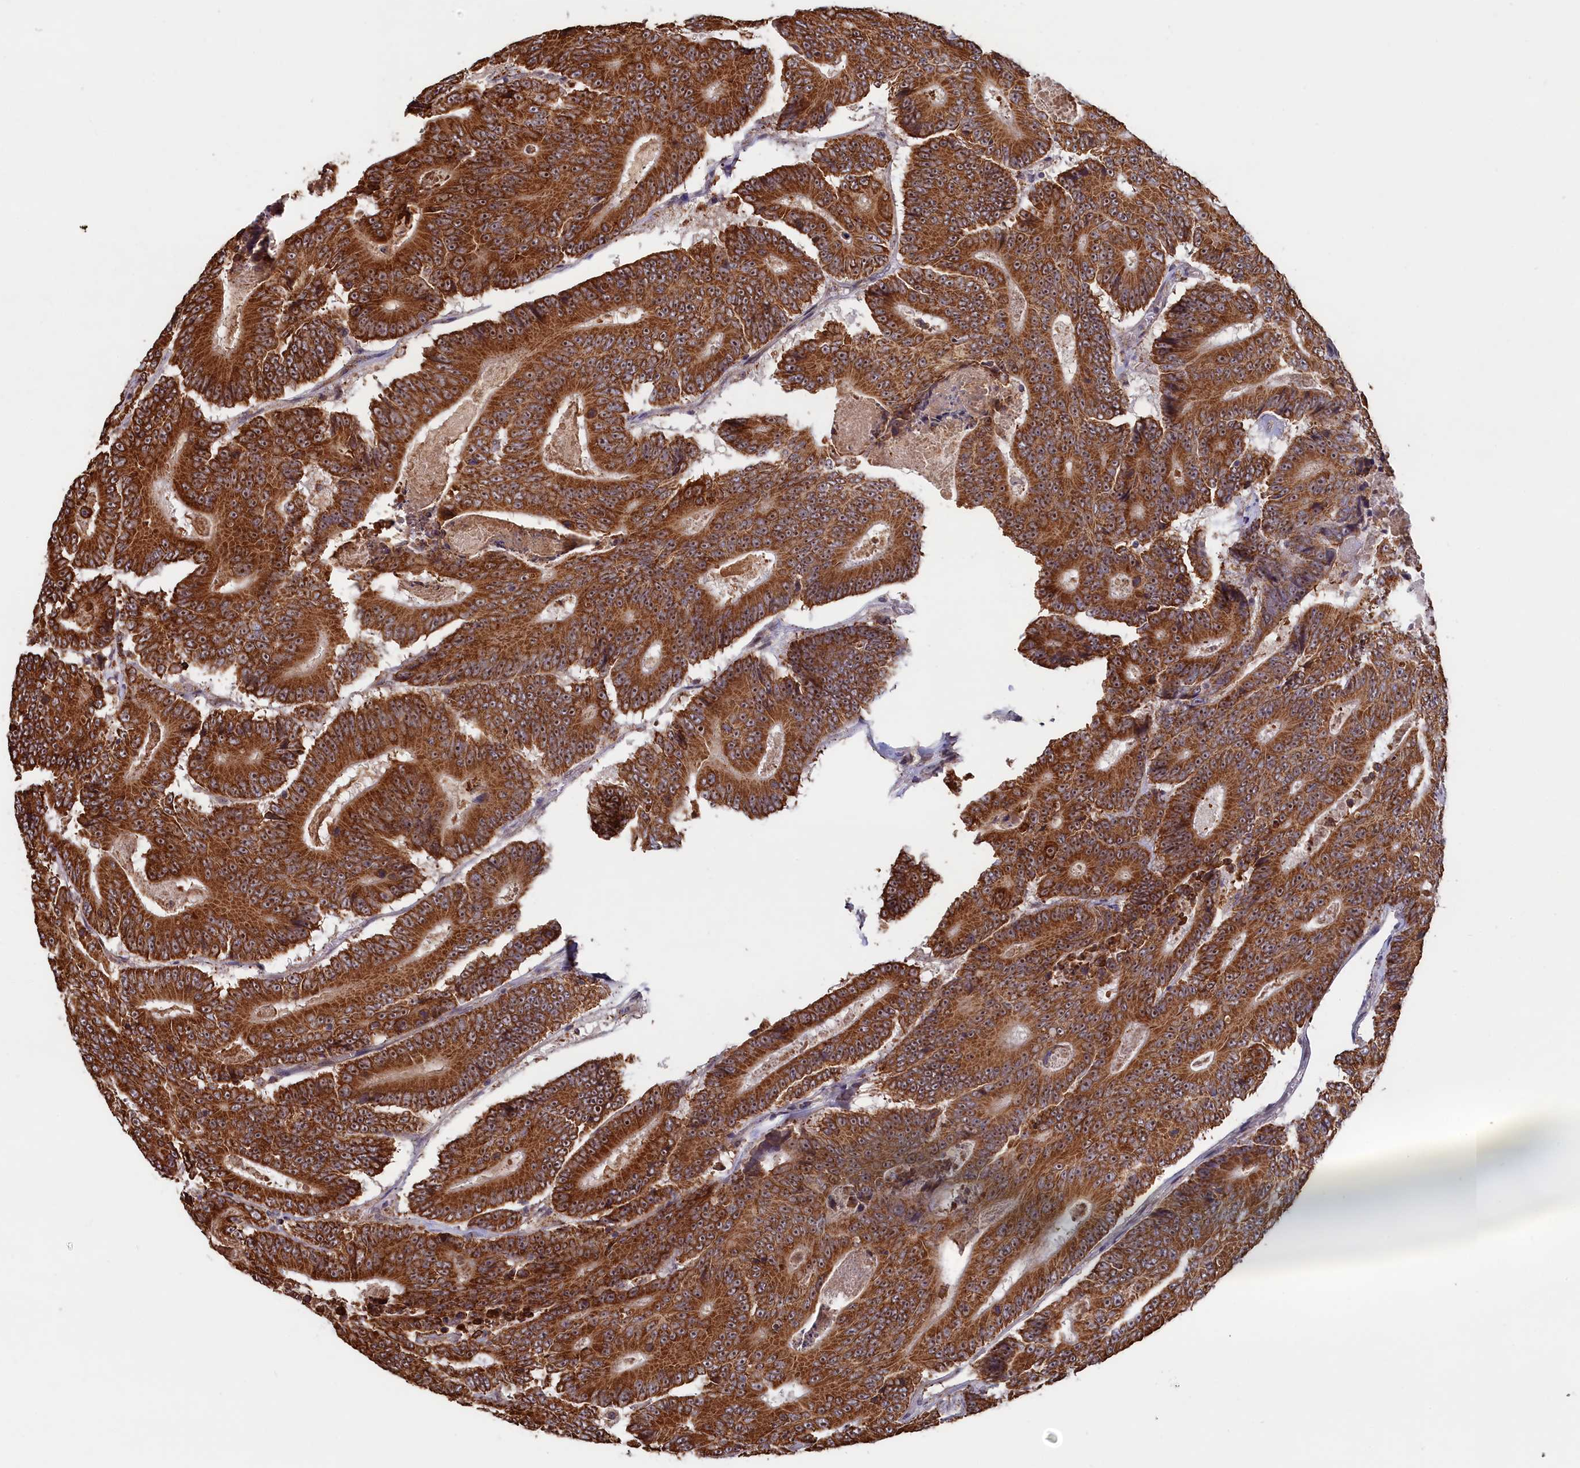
{"staining": {"intensity": "strong", "quantity": ">75%", "location": "cytoplasmic/membranous,nuclear"}, "tissue": "colorectal cancer", "cell_type": "Tumor cells", "image_type": "cancer", "snomed": [{"axis": "morphology", "description": "Adenocarcinoma, NOS"}, {"axis": "topography", "description": "Colon"}], "caption": "IHC staining of colorectal cancer, which reveals high levels of strong cytoplasmic/membranous and nuclear staining in approximately >75% of tumor cells indicating strong cytoplasmic/membranous and nuclear protein positivity. The staining was performed using DAB (brown) for protein detection and nuclei were counterstained in hematoxylin (blue).", "gene": "ZNF816", "patient": {"sex": "male", "age": 83}}